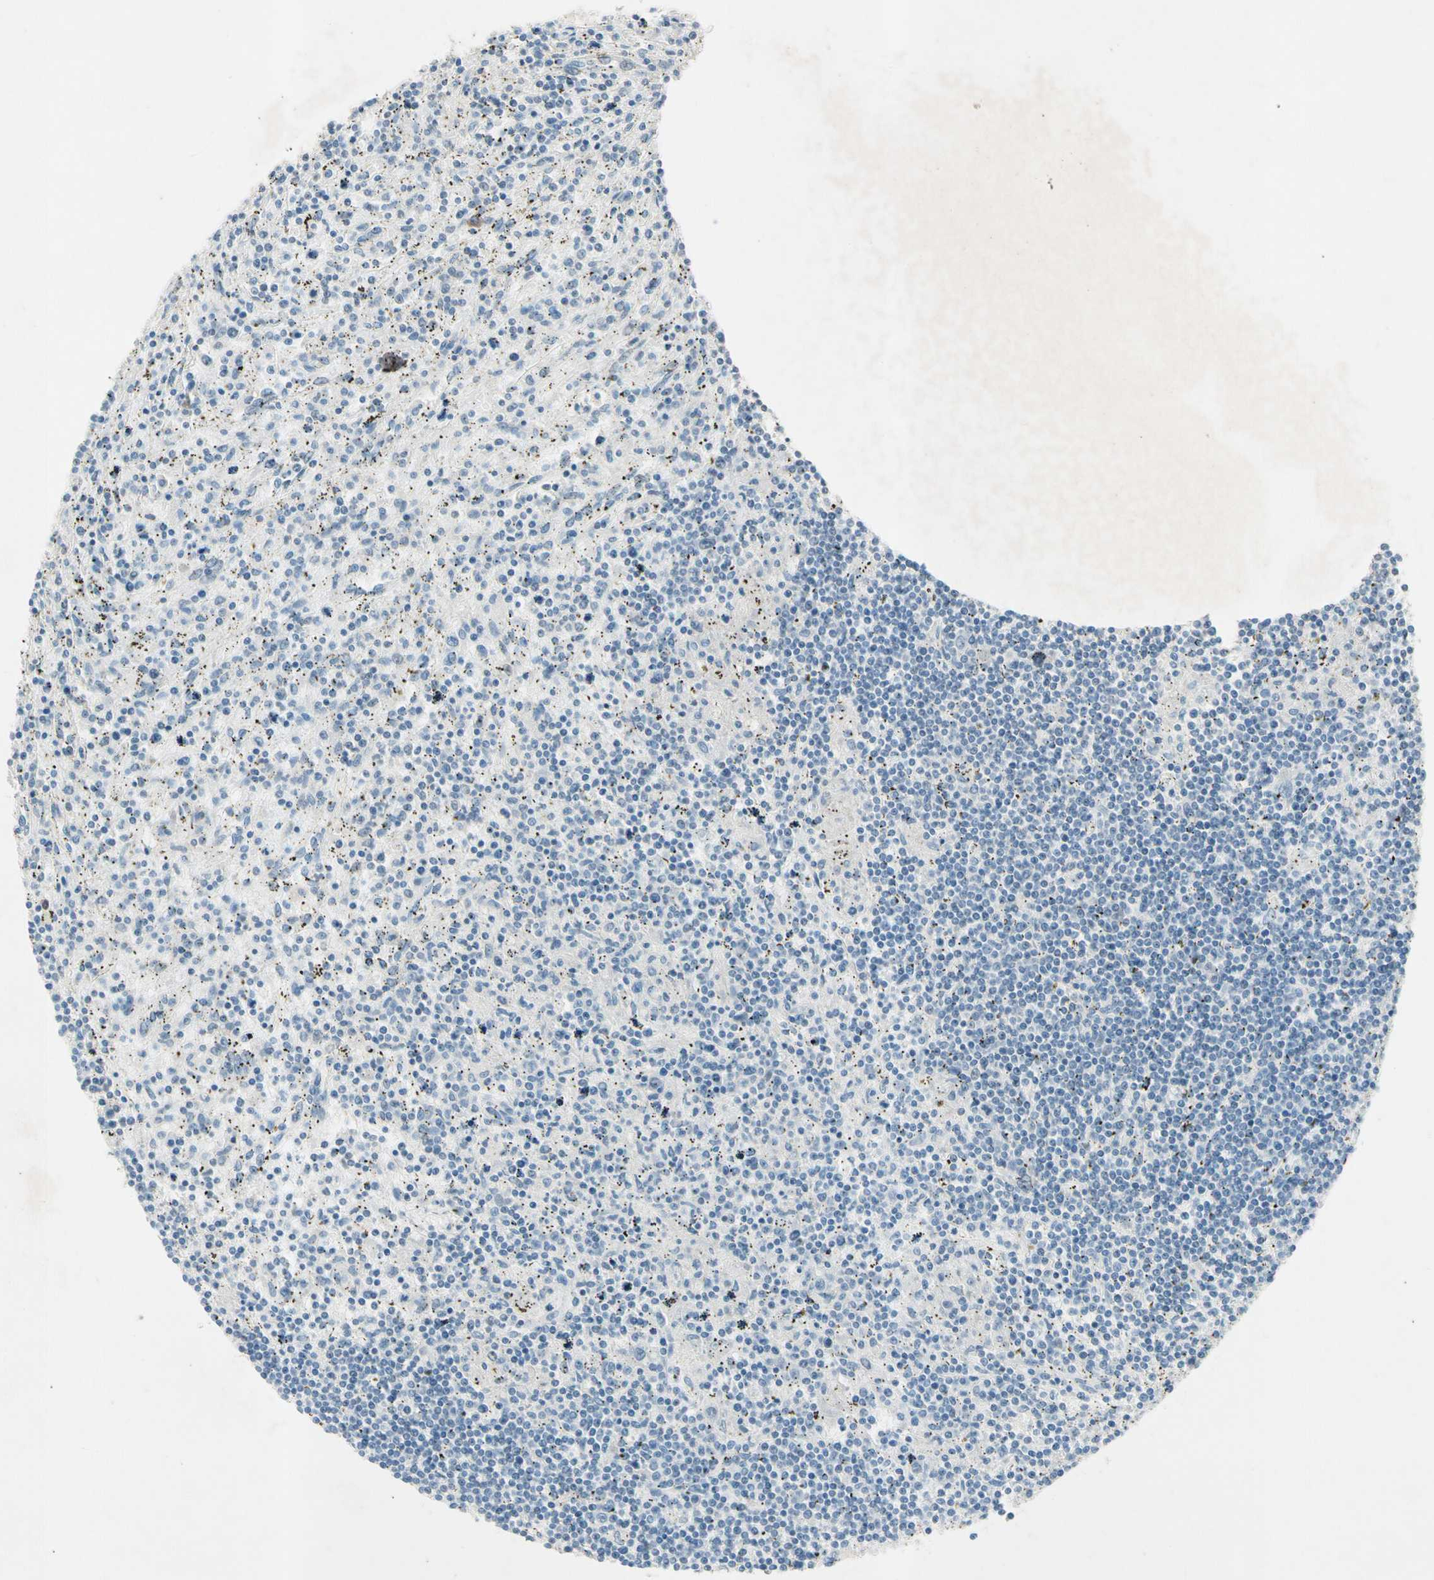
{"staining": {"intensity": "negative", "quantity": "none", "location": "none"}, "tissue": "lymphoma", "cell_type": "Tumor cells", "image_type": "cancer", "snomed": [{"axis": "morphology", "description": "Malignant lymphoma, non-Hodgkin's type, Low grade"}, {"axis": "topography", "description": "Spleen"}], "caption": "Lymphoma was stained to show a protein in brown. There is no significant expression in tumor cells. (DAB (3,3'-diaminobenzidine) immunohistochemistry, high magnification).", "gene": "SERPIND1", "patient": {"sex": "male", "age": 76}}